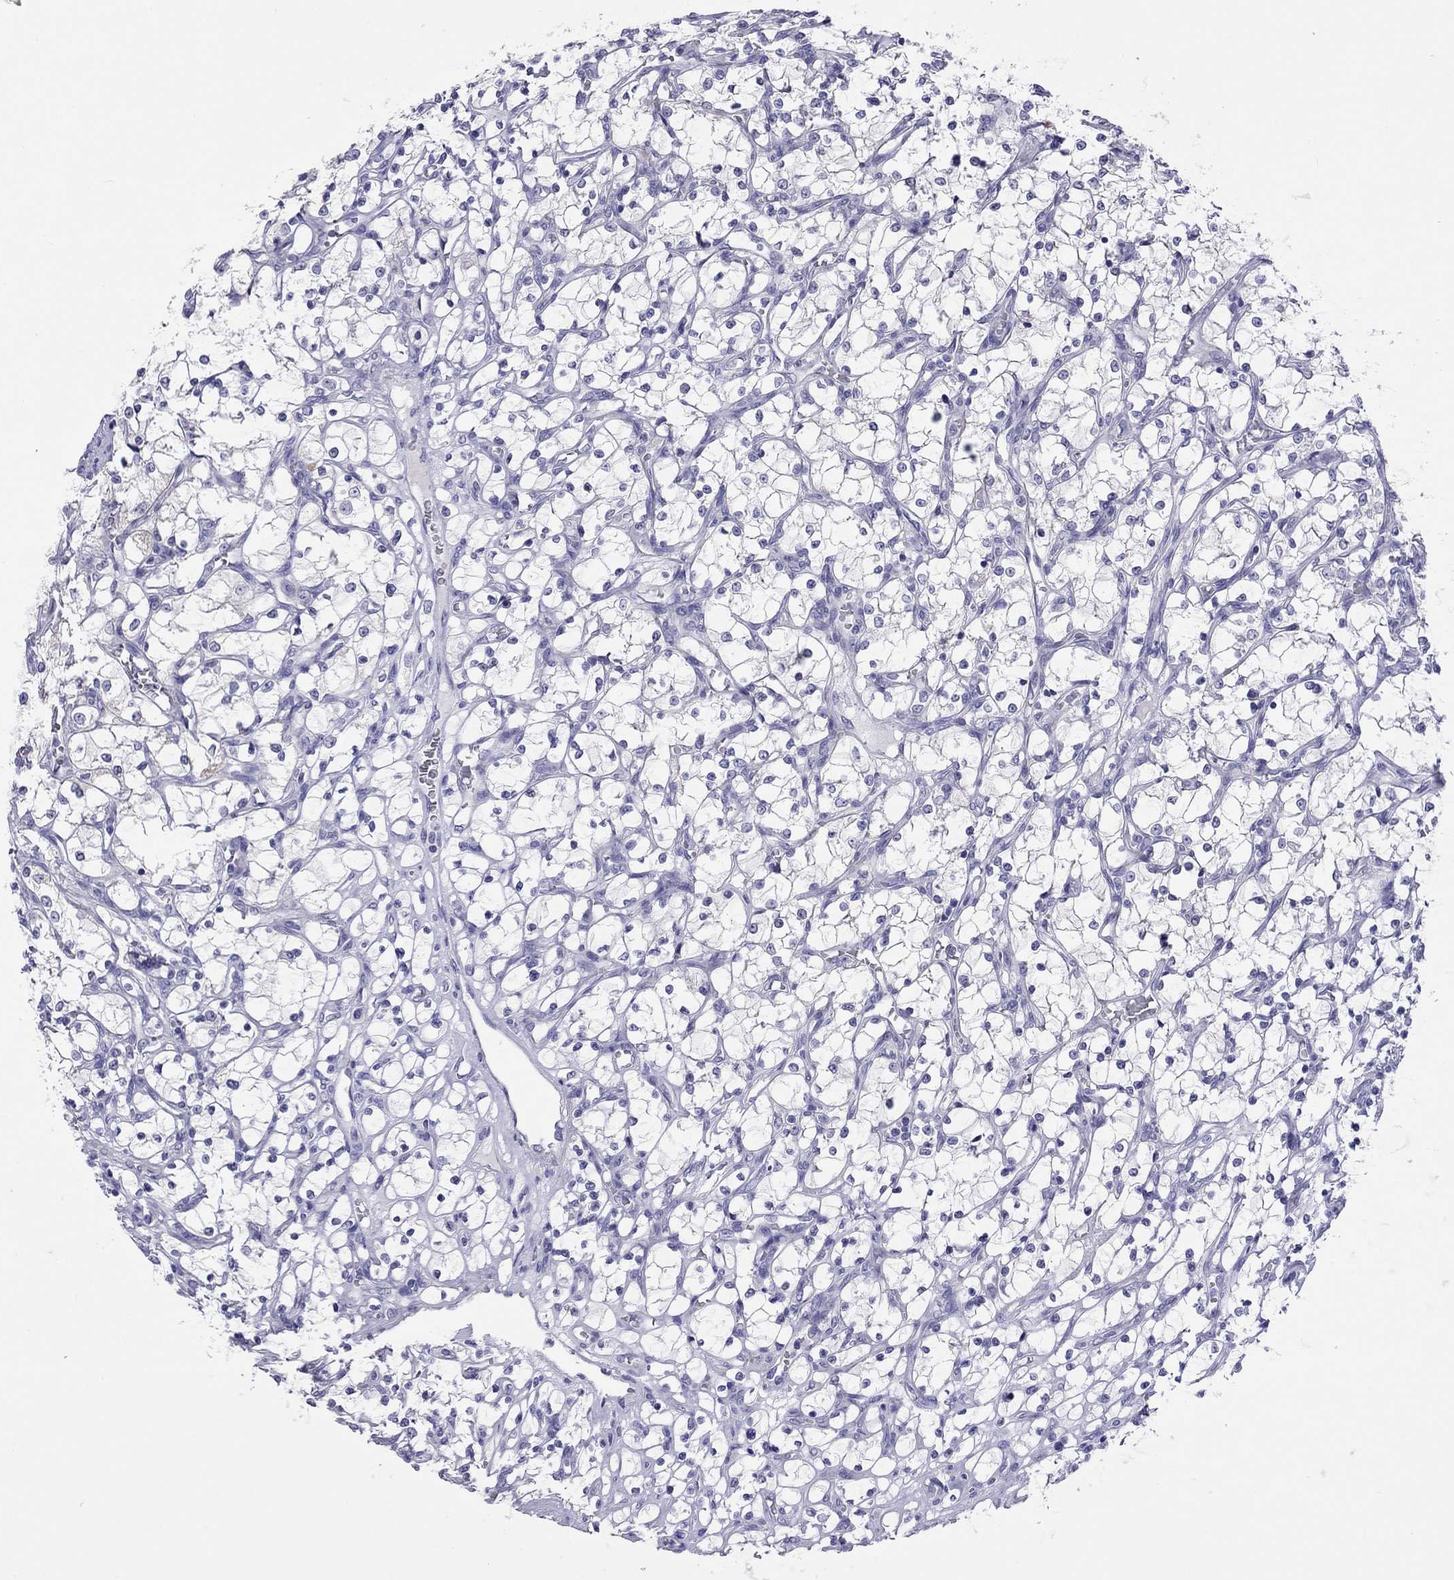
{"staining": {"intensity": "negative", "quantity": "none", "location": "none"}, "tissue": "renal cancer", "cell_type": "Tumor cells", "image_type": "cancer", "snomed": [{"axis": "morphology", "description": "Adenocarcinoma, NOS"}, {"axis": "topography", "description": "Kidney"}], "caption": "The photomicrograph demonstrates no staining of tumor cells in adenocarcinoma (renal). The staining is performed using DAB brown chromogen with nuclei counter-stained in using hematoxylin.", "gene": "COL9A1", "patient": {"sex": "female", "age": 69}}